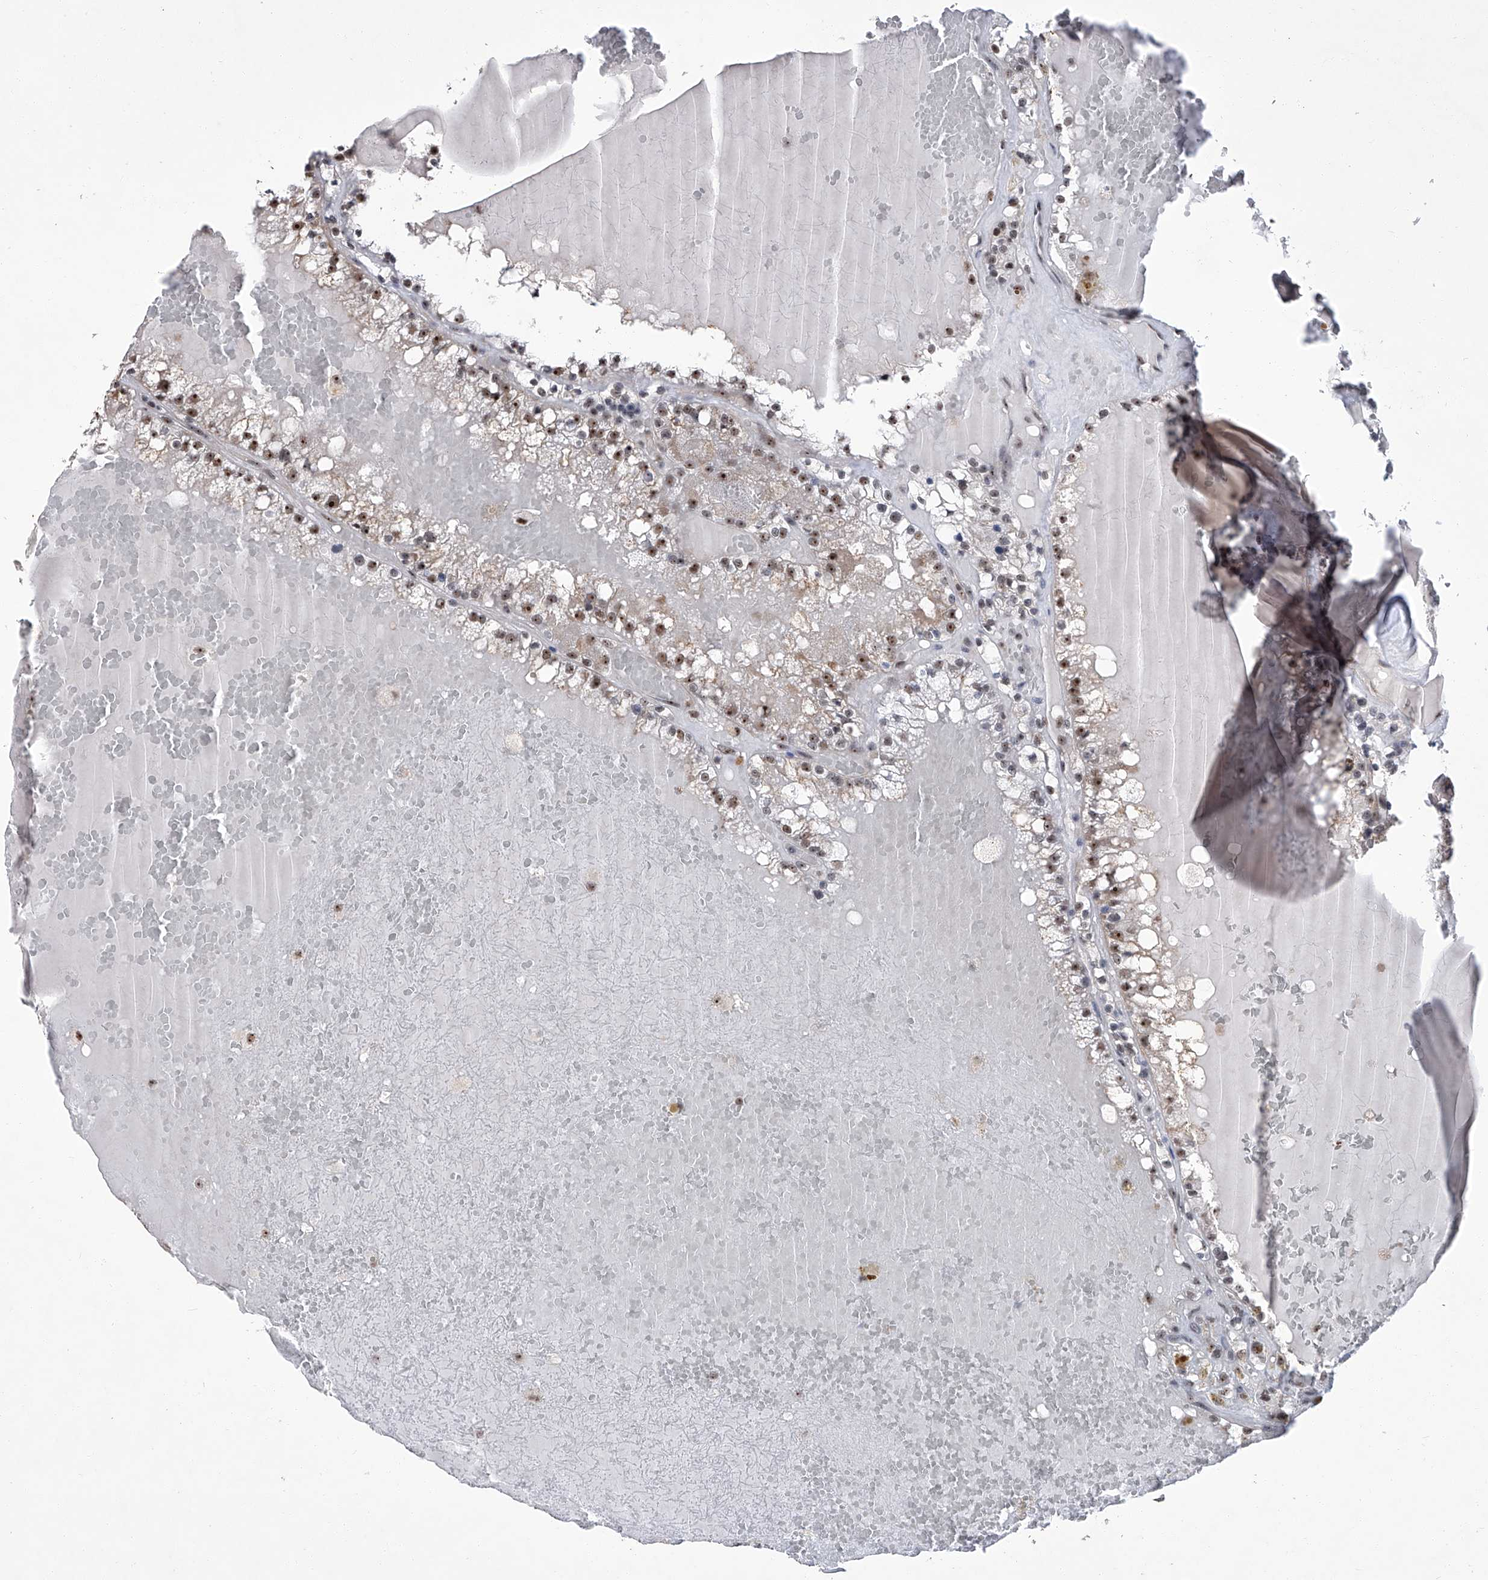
{"staining": {"intensity": "moderate", "quantity": "25%-75%", "location": "nuclear"}, "tissue": "renal cancer", "cell_type": "Tumor cells", "image_type": "cancer", "snomed": [{"axis": "morphology", "description": "Adenocarcinoma, NOS"}, {"axis": "topography", "description": "Kidney"}], "caption": "IHC of adenocarcinoma (renal) shows medium levels of moderate nuclear positivity in about 25%-75% of tumor cells. (DAB IHC, brown staining for protein, blue staining for nuclei).", "gene": "CMTR1", "patient": {"sex": "female", "age": 56}}